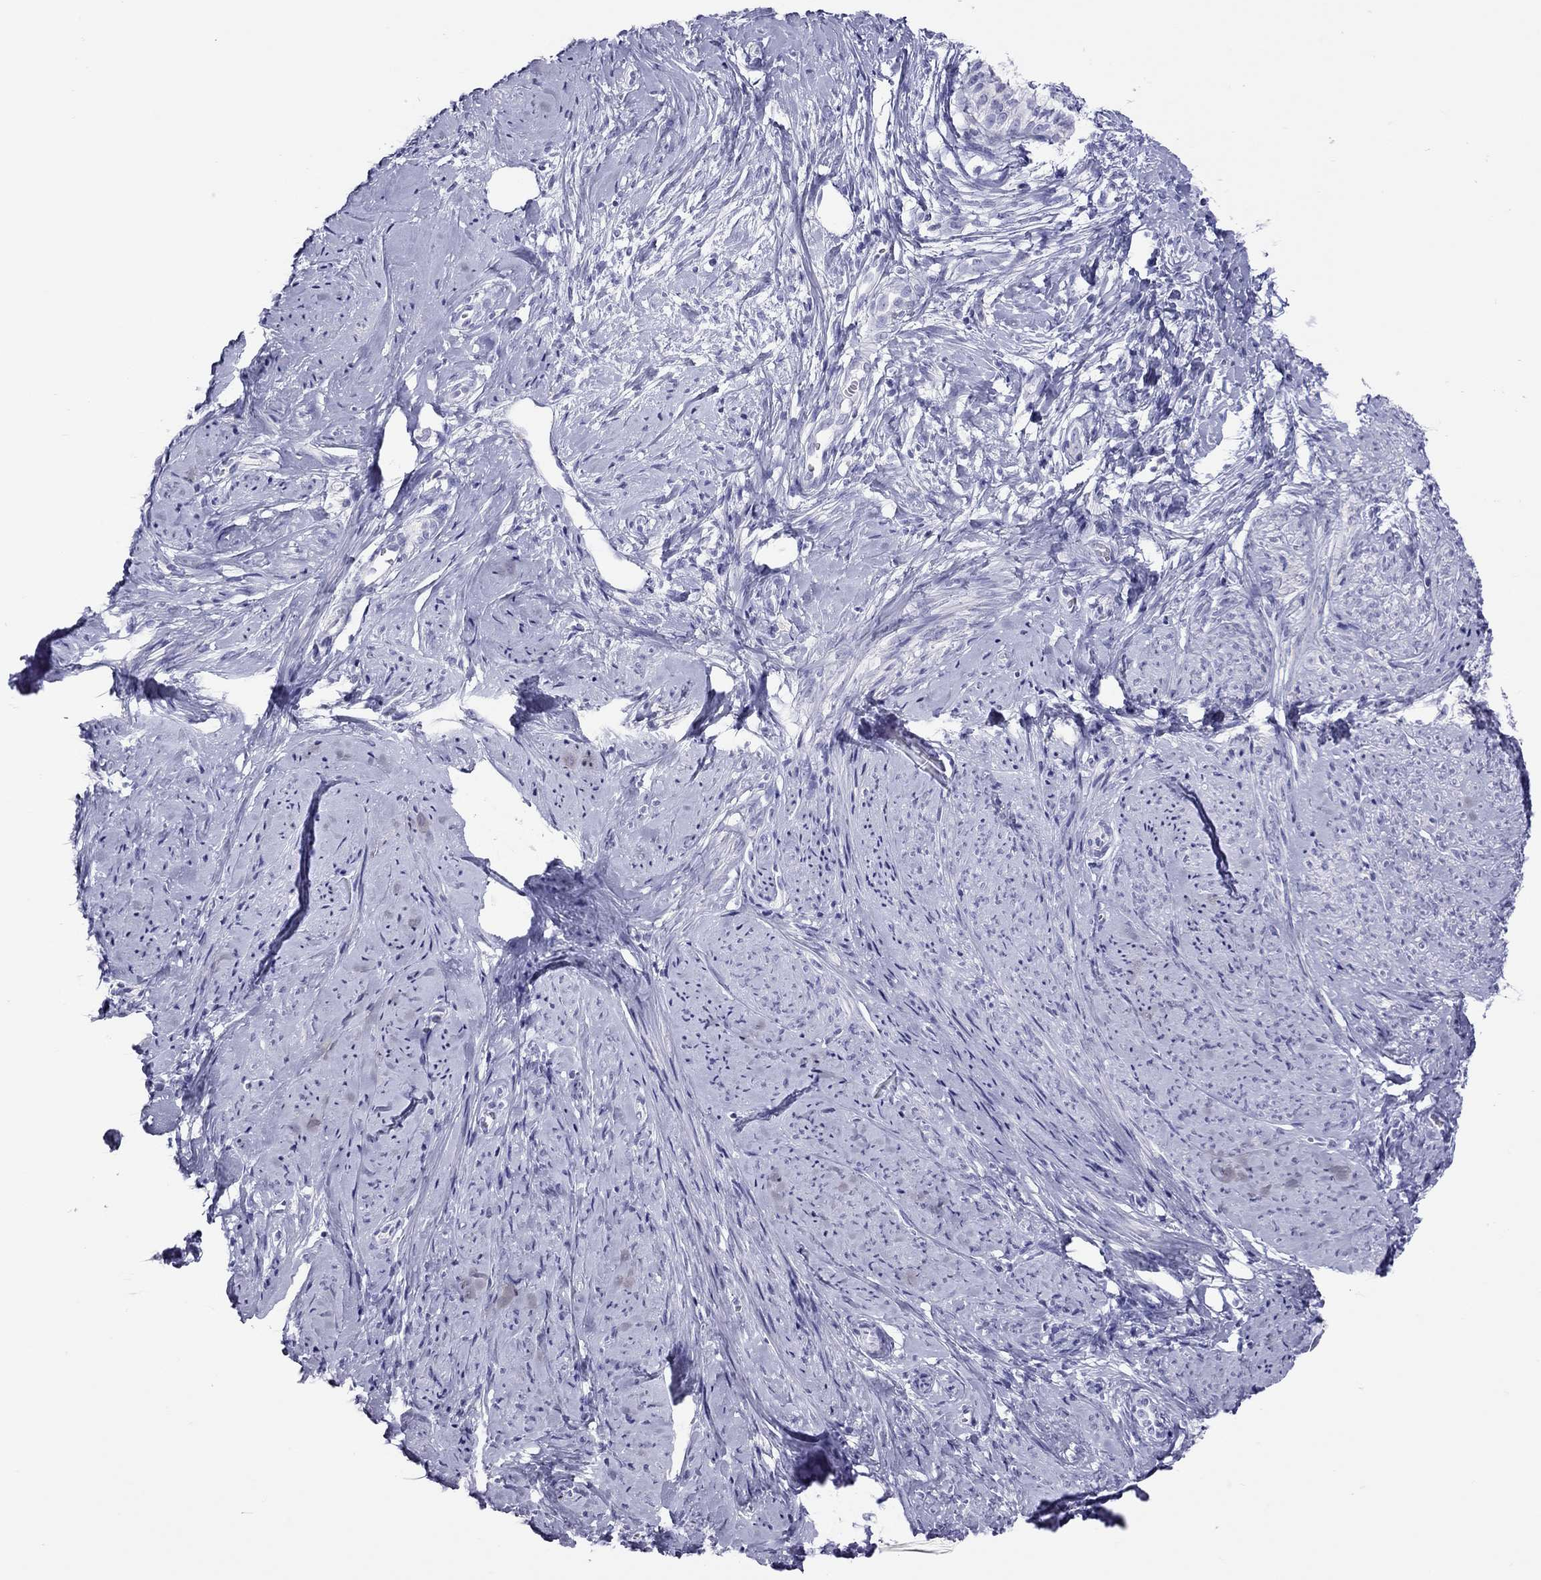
{"staining": {"intensity": "negative", "quantity": "none", "location": "none"}, "tissue": "smooth muscle", "cell_type": "Smooth muscle cells", "image_type": "normal", "snomed": [{"axis": "morphology", "description": "Normal tissue, NOS"}, {"axis": "topography", "description": "Smooth muscle"}], "caption": "DAB immunohistochemical staining of benign smooth muscle displays no significant staining in smooth muscle cells.", "gene": "STAG3", "patient": {"sex": "female", "age": 48}}